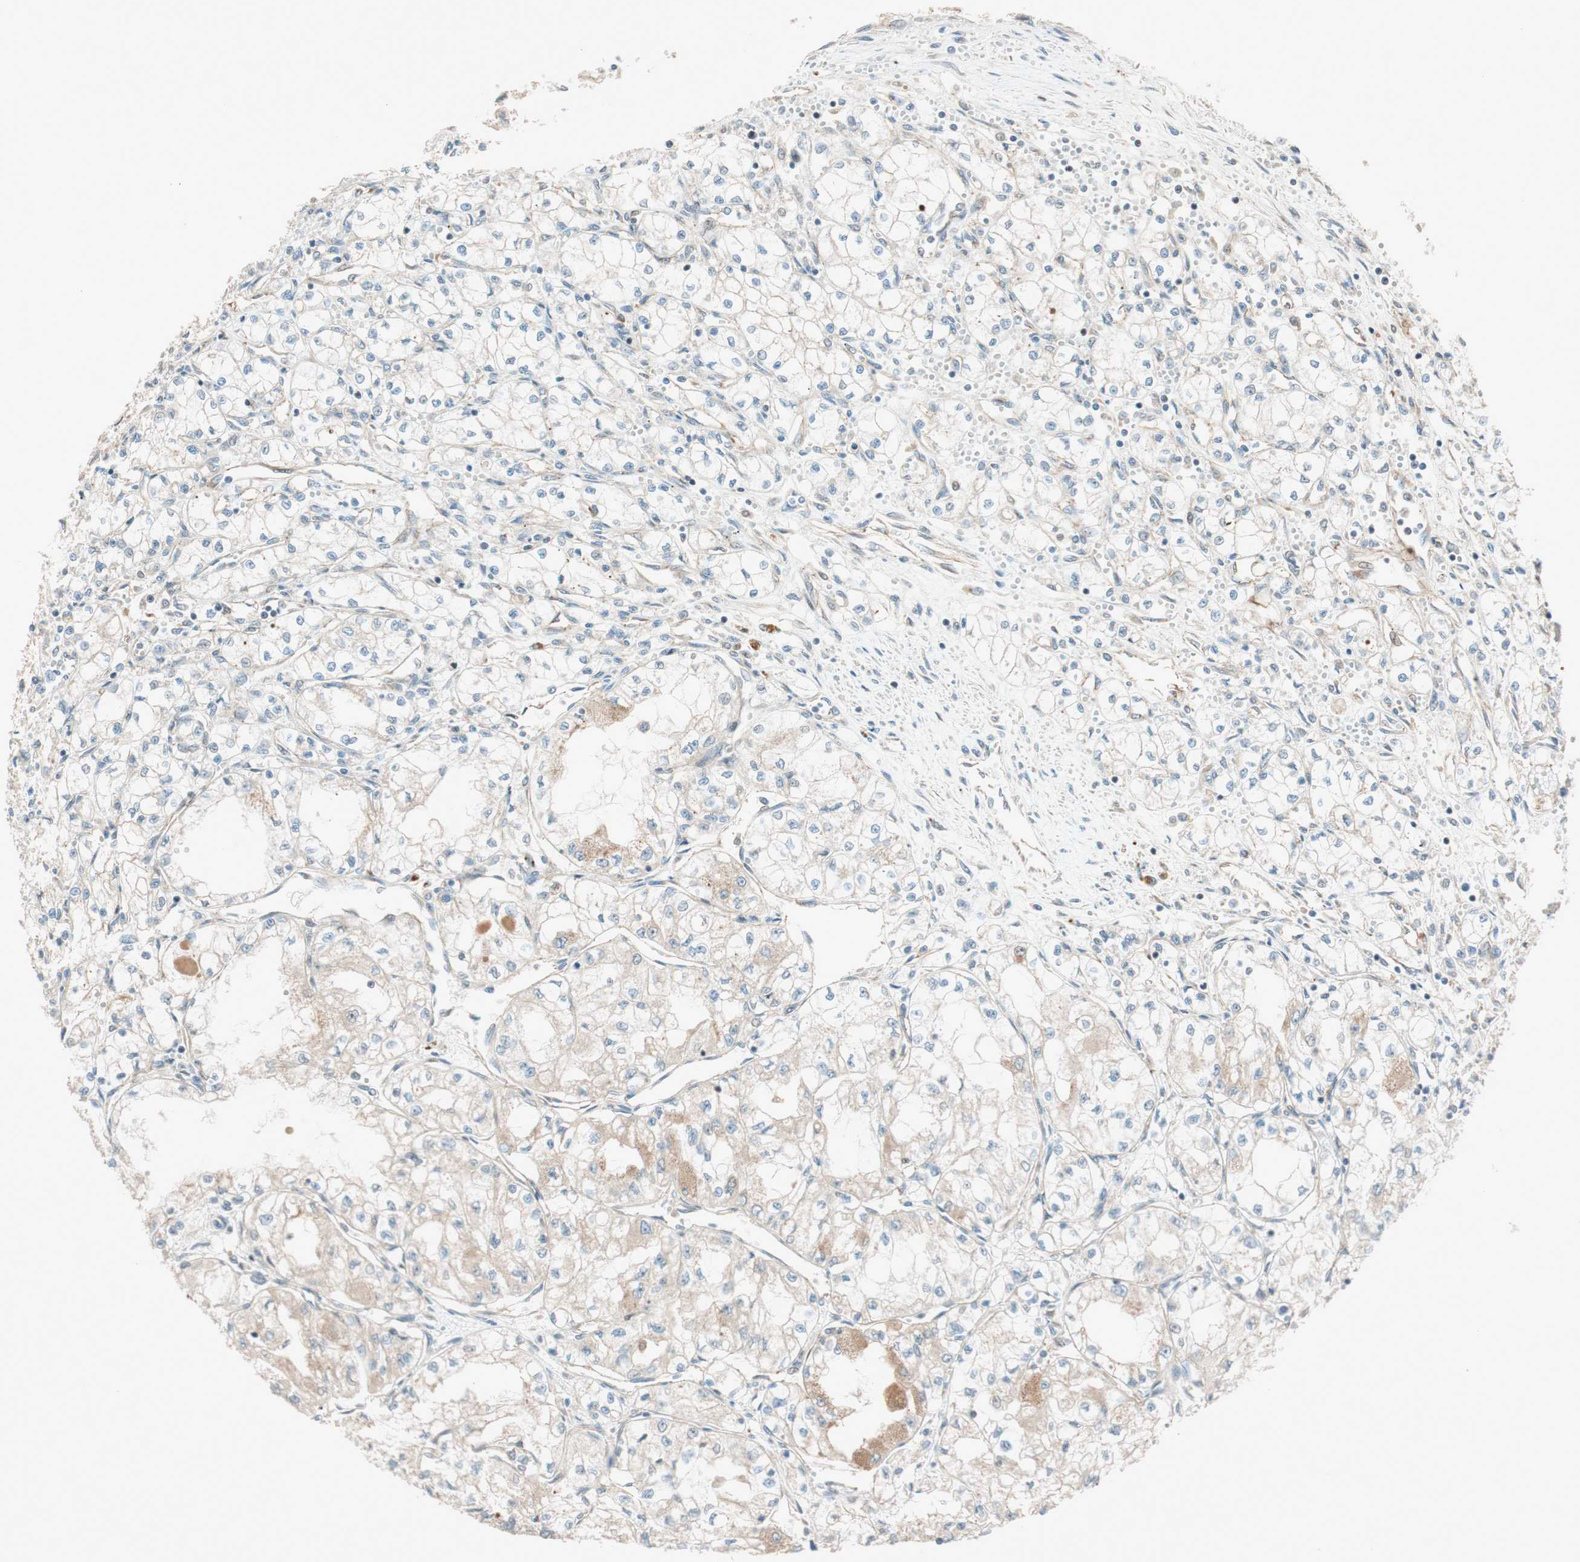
{"staining": {"intensity": "weak", "quantity": "<25%", "location": "cytoplasmic/membranous"}, "tissue": "renal cancer", "cell_type": "Tumor cells", "image_type": "cancer", "snomed": [{"axis": "morphology", "description": "Normal tissue, NOS"}, {"axis": "morphology", "description": "Adenocarcinoma, NOS"}, {"axis": "topography", "description": "Kidney"}], "caption": "DAB immunohistochemical staining of human renal cancer (adenocarcinoma) demonstrates no significant expression in tumor cells.", "gene": "EPHA6", "patient": {"sex": "male", "age": 59}}